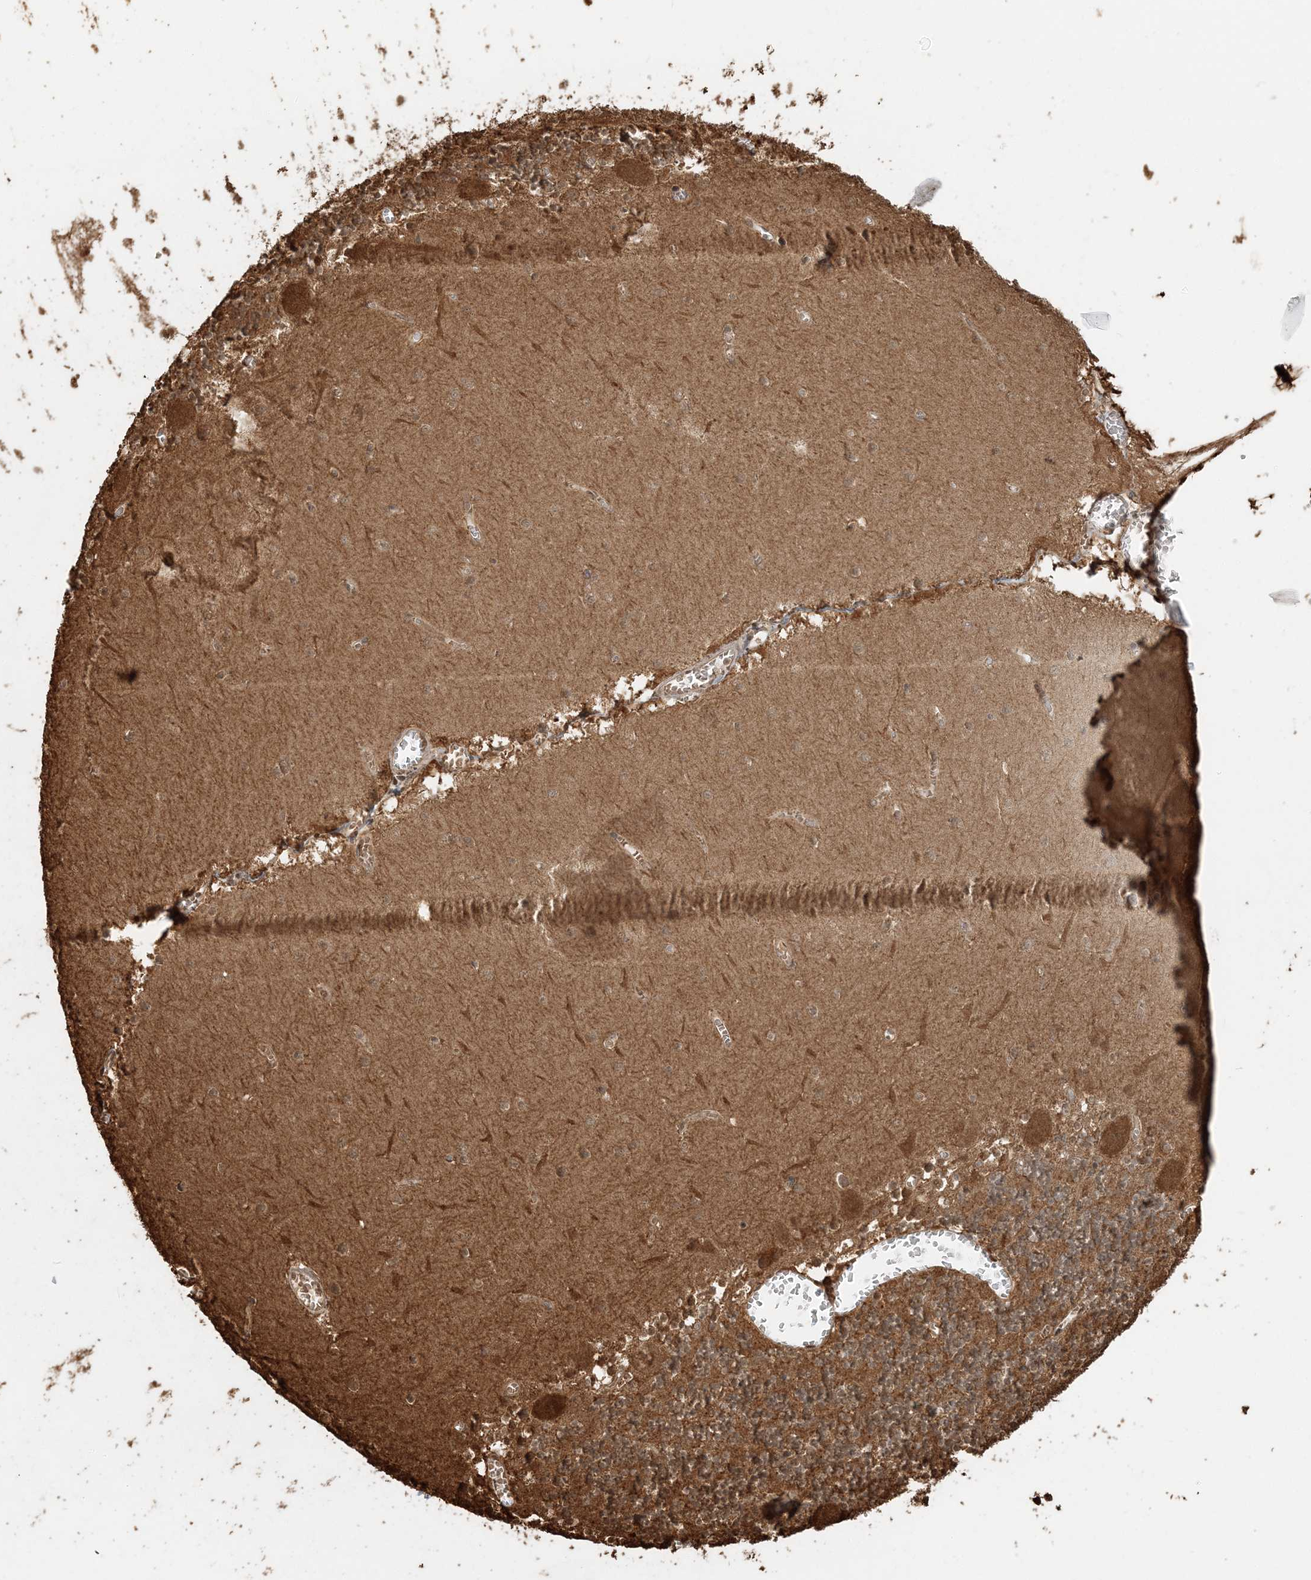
{"staining": {"intensity": "moderate", "quantity": ">75%", "location": "cytoplasmic/membranous"}, "tissue": "cerebellum", "cell_type": "Cells in granular layer", "image_type": "normal", "snomed": [{"axis": "morphology", "description": "Normal tissue, NOS"}, {"axis": "topography", "description": "Cerebellum"}], "caption": "About >75% of cells in granular layer in unremarkable human cerebellum demonstrate moderate cytoplasmic/membranous protein expression as visualized by brown immunohistochemical staining.", "gene": "ARHGAP35", "patient": {"sex": "female", "age": 28}}